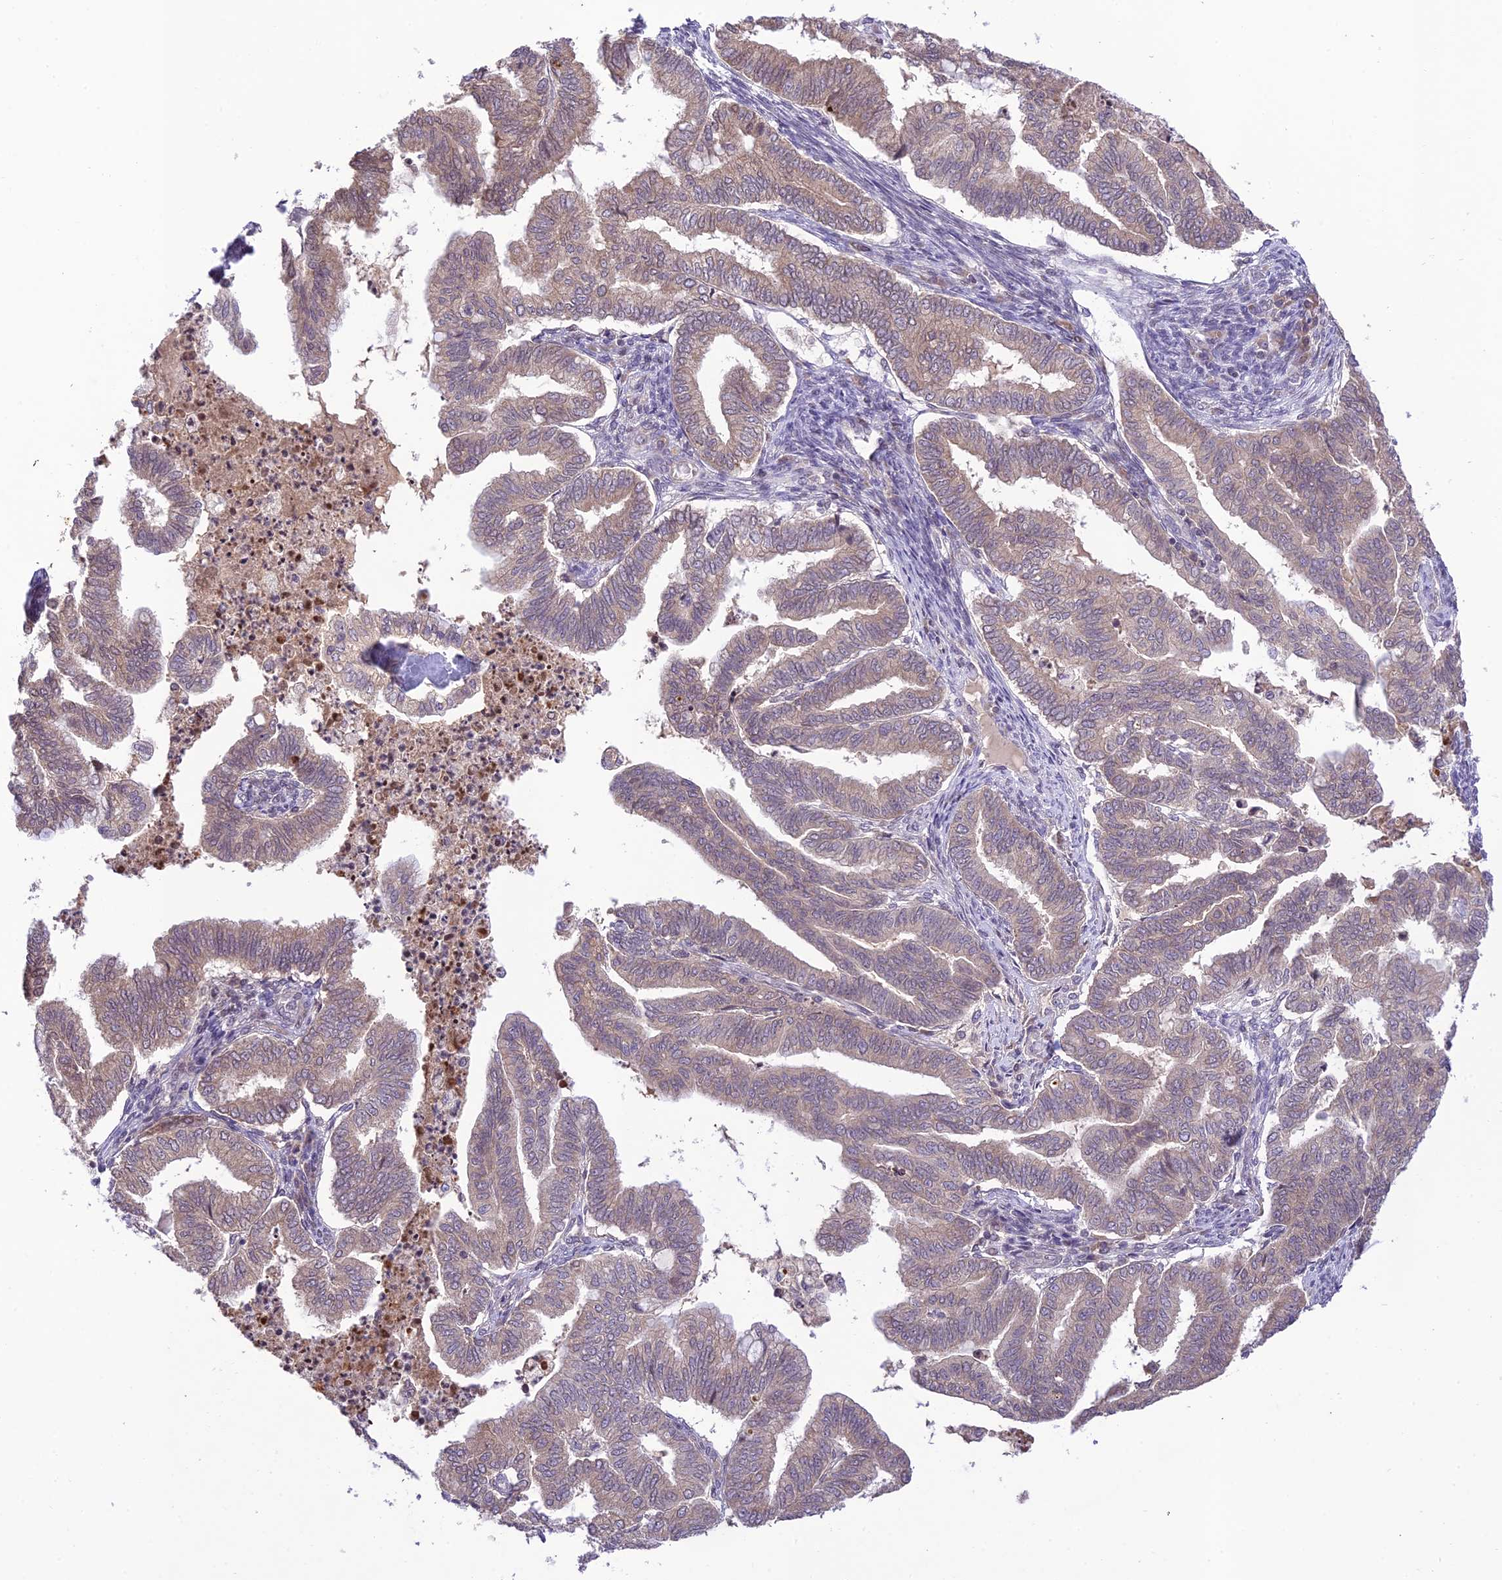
{"staining": {"intensity": "weak", "quantity": ">75%", "location": "cytoplasmic/membranous"}, "tissue": "endometrial cancer", "cell_type": "Tumor cells", "image_type": "cancer", "snomed": [{"axis": "morphology", "description": "Adenocarcinoma, NOS"}, {"axis": "topography", "description": "Endometrium"}], "caption": "The immunohistochemical stain highlights weak cytoplasmic/membranous positivity in tumor cells of endometrial cancer (adenocarcinoma) tissue.", "gene": "TEKT1", "patient": {"sex": "female", "age": 79}}